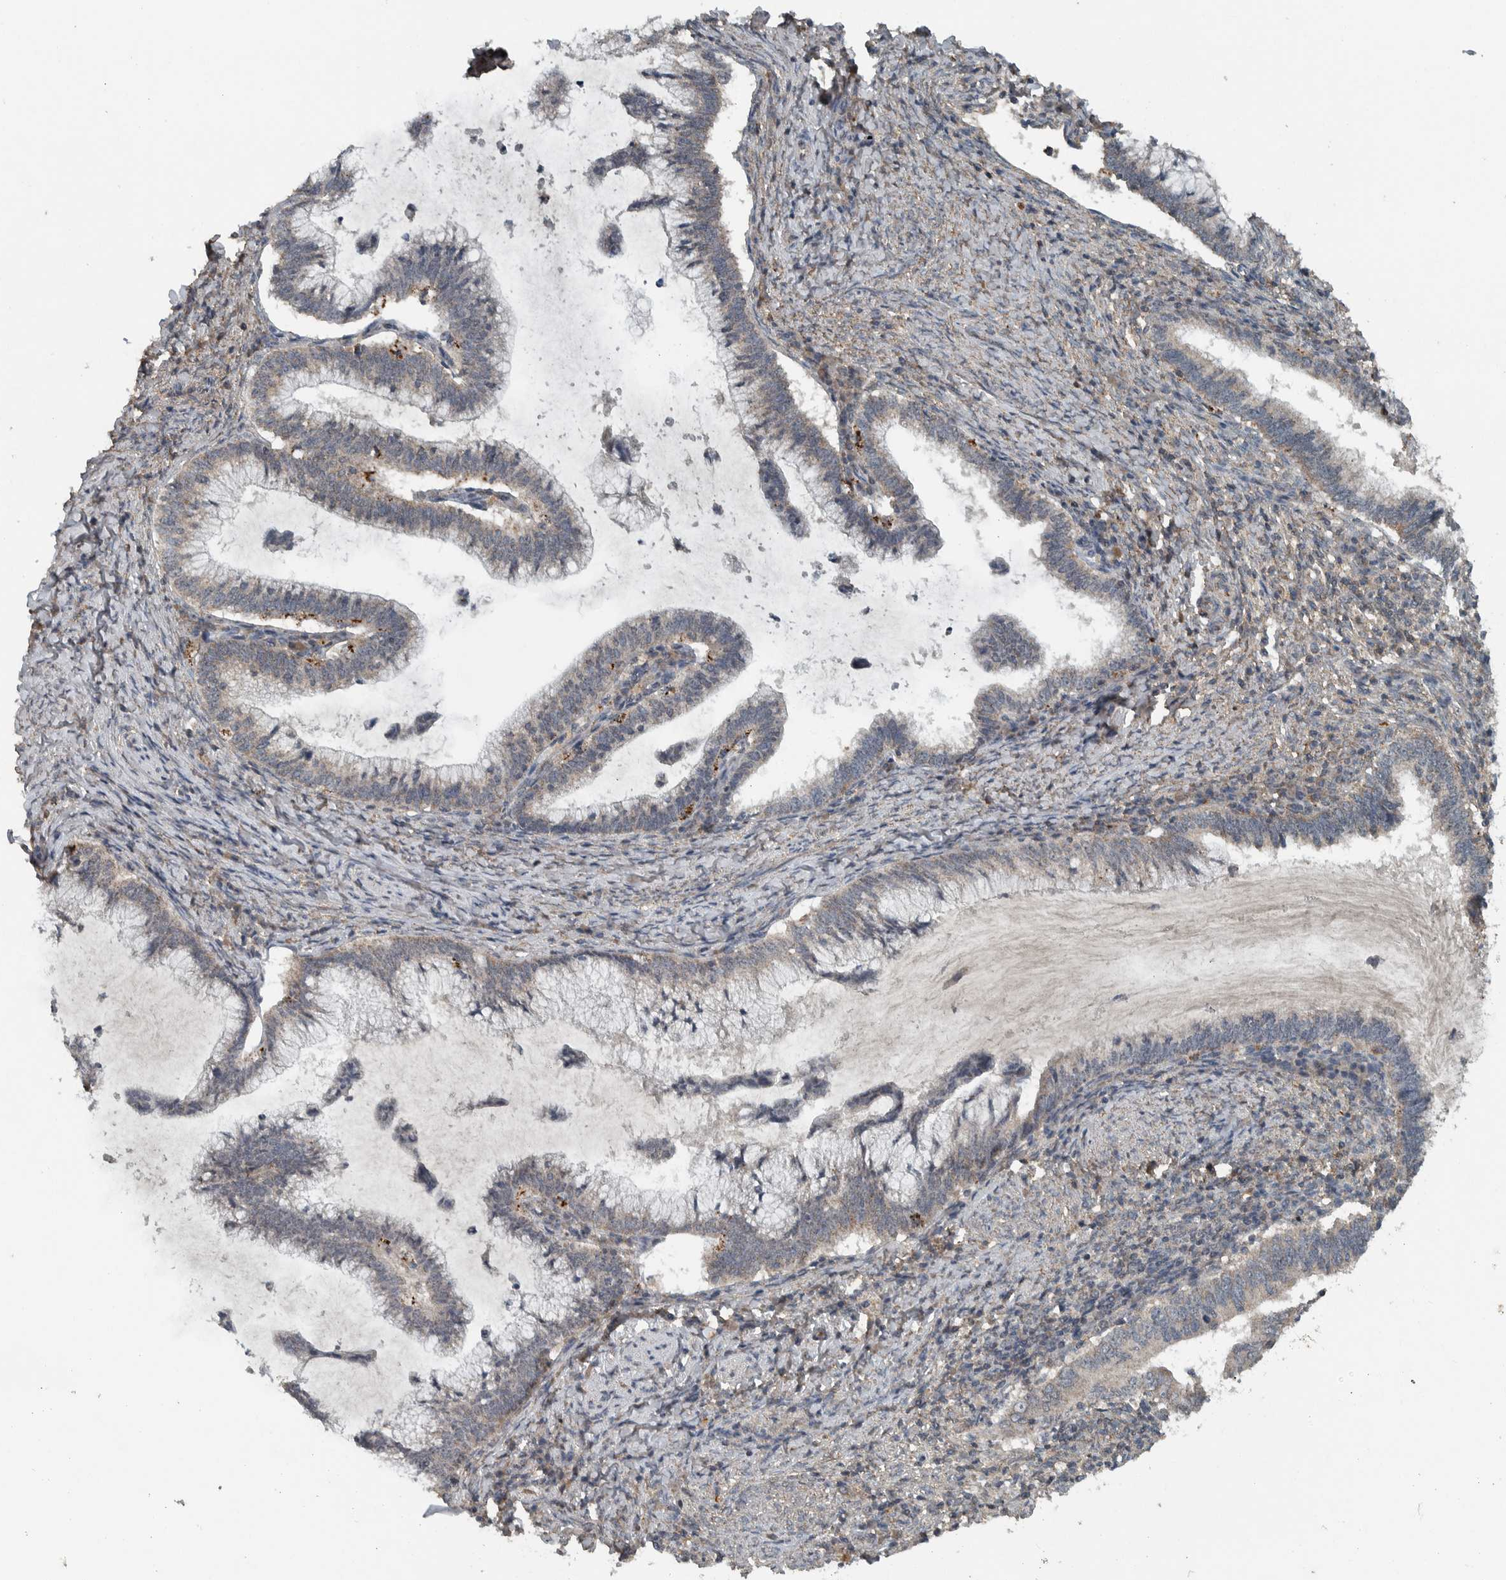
{"staining": {"intensity": "negative", "quantity": "none", "location": "none"}, "tissue": "cervical cancer", "cell_type": "Tumor cells", "image_type": "cancer", "snomed": [{"axis": "morphology", "description": "Adenocarcinoma, NOS"}, {"axis": "topography", "description": "Cervix"}], "caption": "Micrograph shows no significant protein positivity in tumor cells of cervical cancer (adenocarcinoma).", "gene": "IL6ST", "patient": {"sex": "female", "age": 36}}